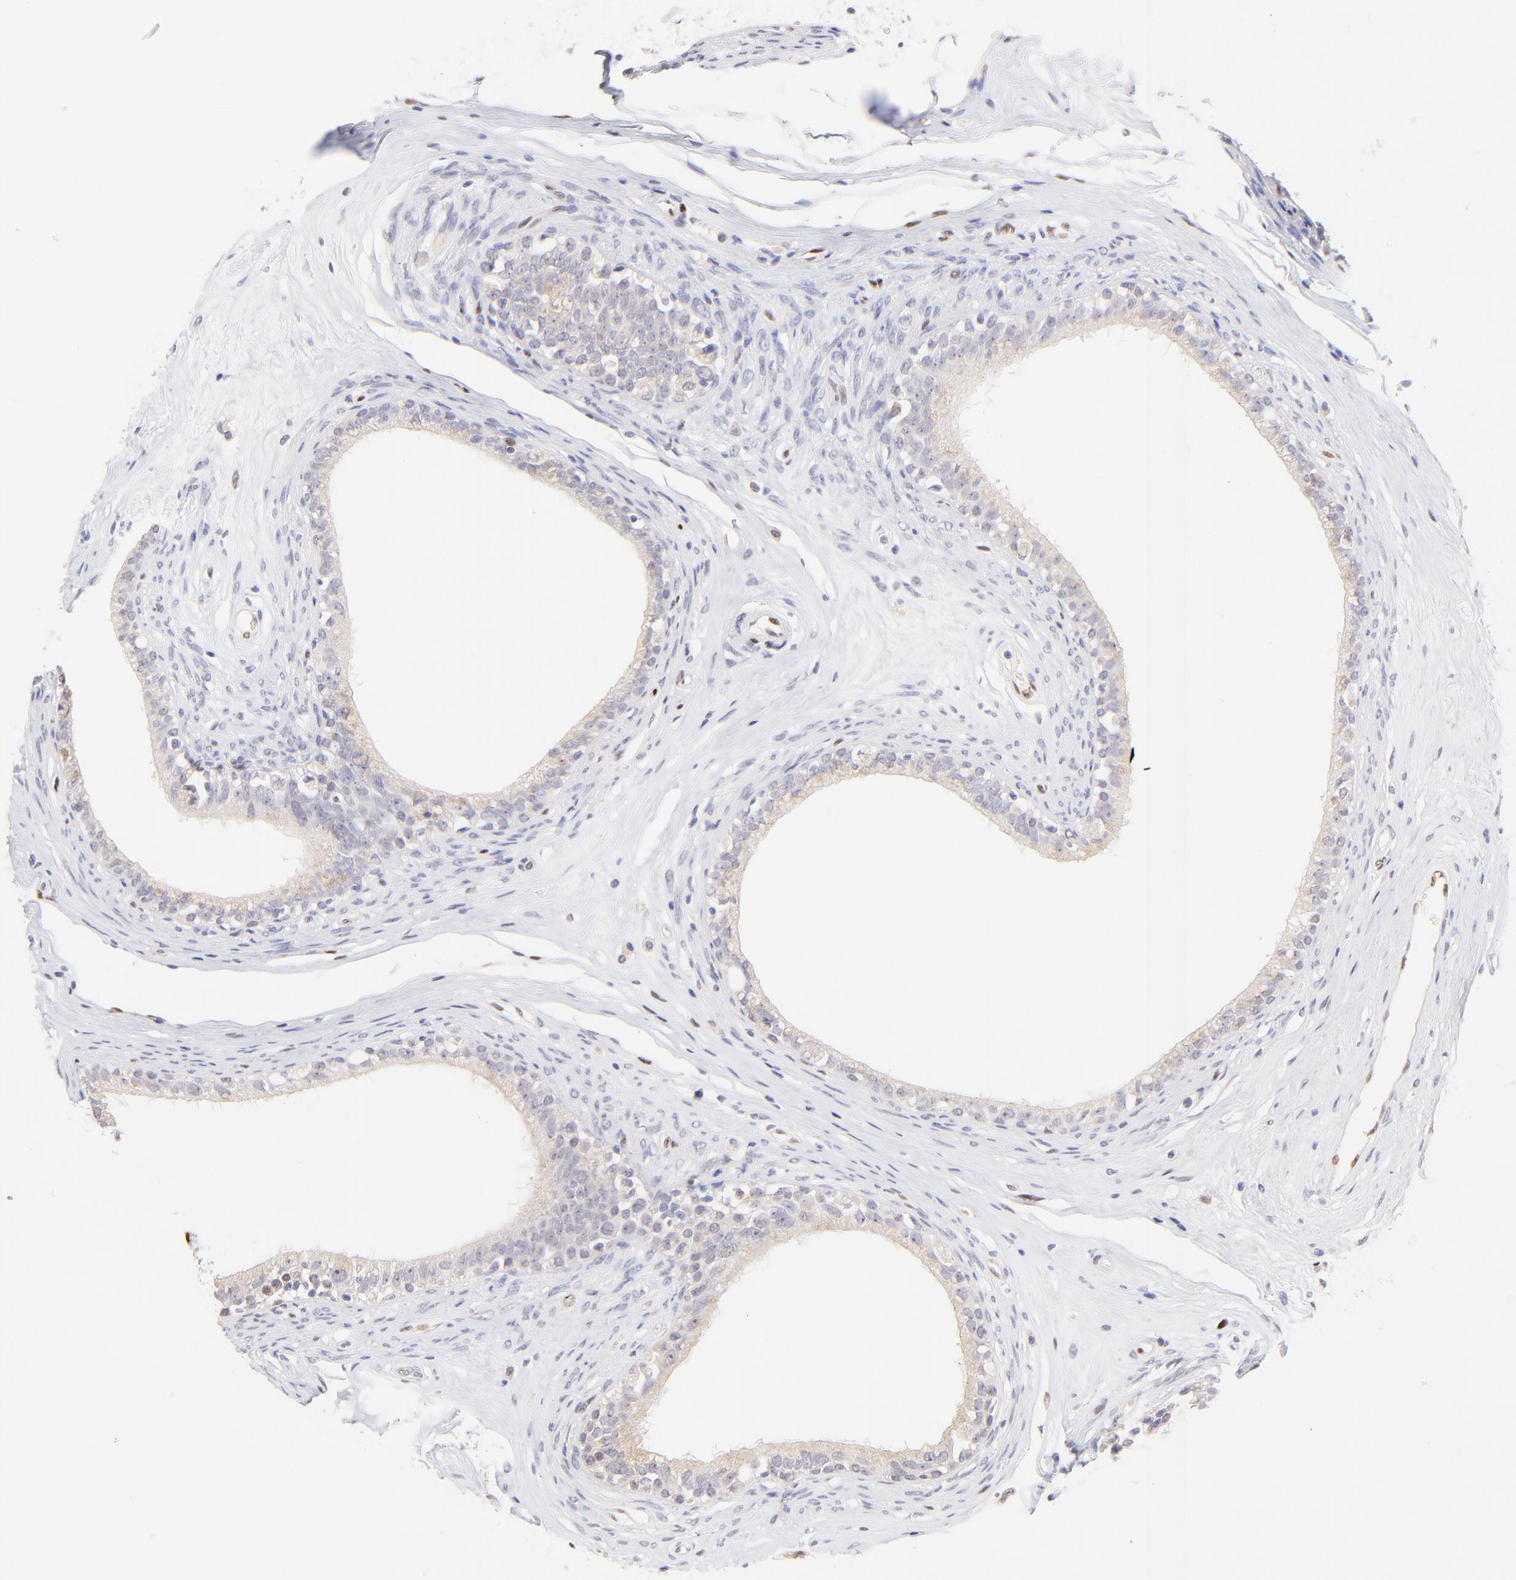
{"staining": {"intensity": "negative", "quantity": "none", "location": "none"}, "tissue": "epididymis", "cell_type": "Glandular cells", "image_type": "normal", "snomed": [{"axis": "morphology", "description": "Normal tissue, NOS"}, {"axis": "morphology", "description": "Inflammation, NOS"}, {"axis": "topography", "description": "Epididymis"}], "caption": "Immunohistochemistry photomicrograph of benign epididymis: human epididymis stained with DAB displays no significant protein positivity in glandular cells. Nuclei are stained in blue.", "gene": "KLF4", "patient": {"sex": "male", "age": 84}}